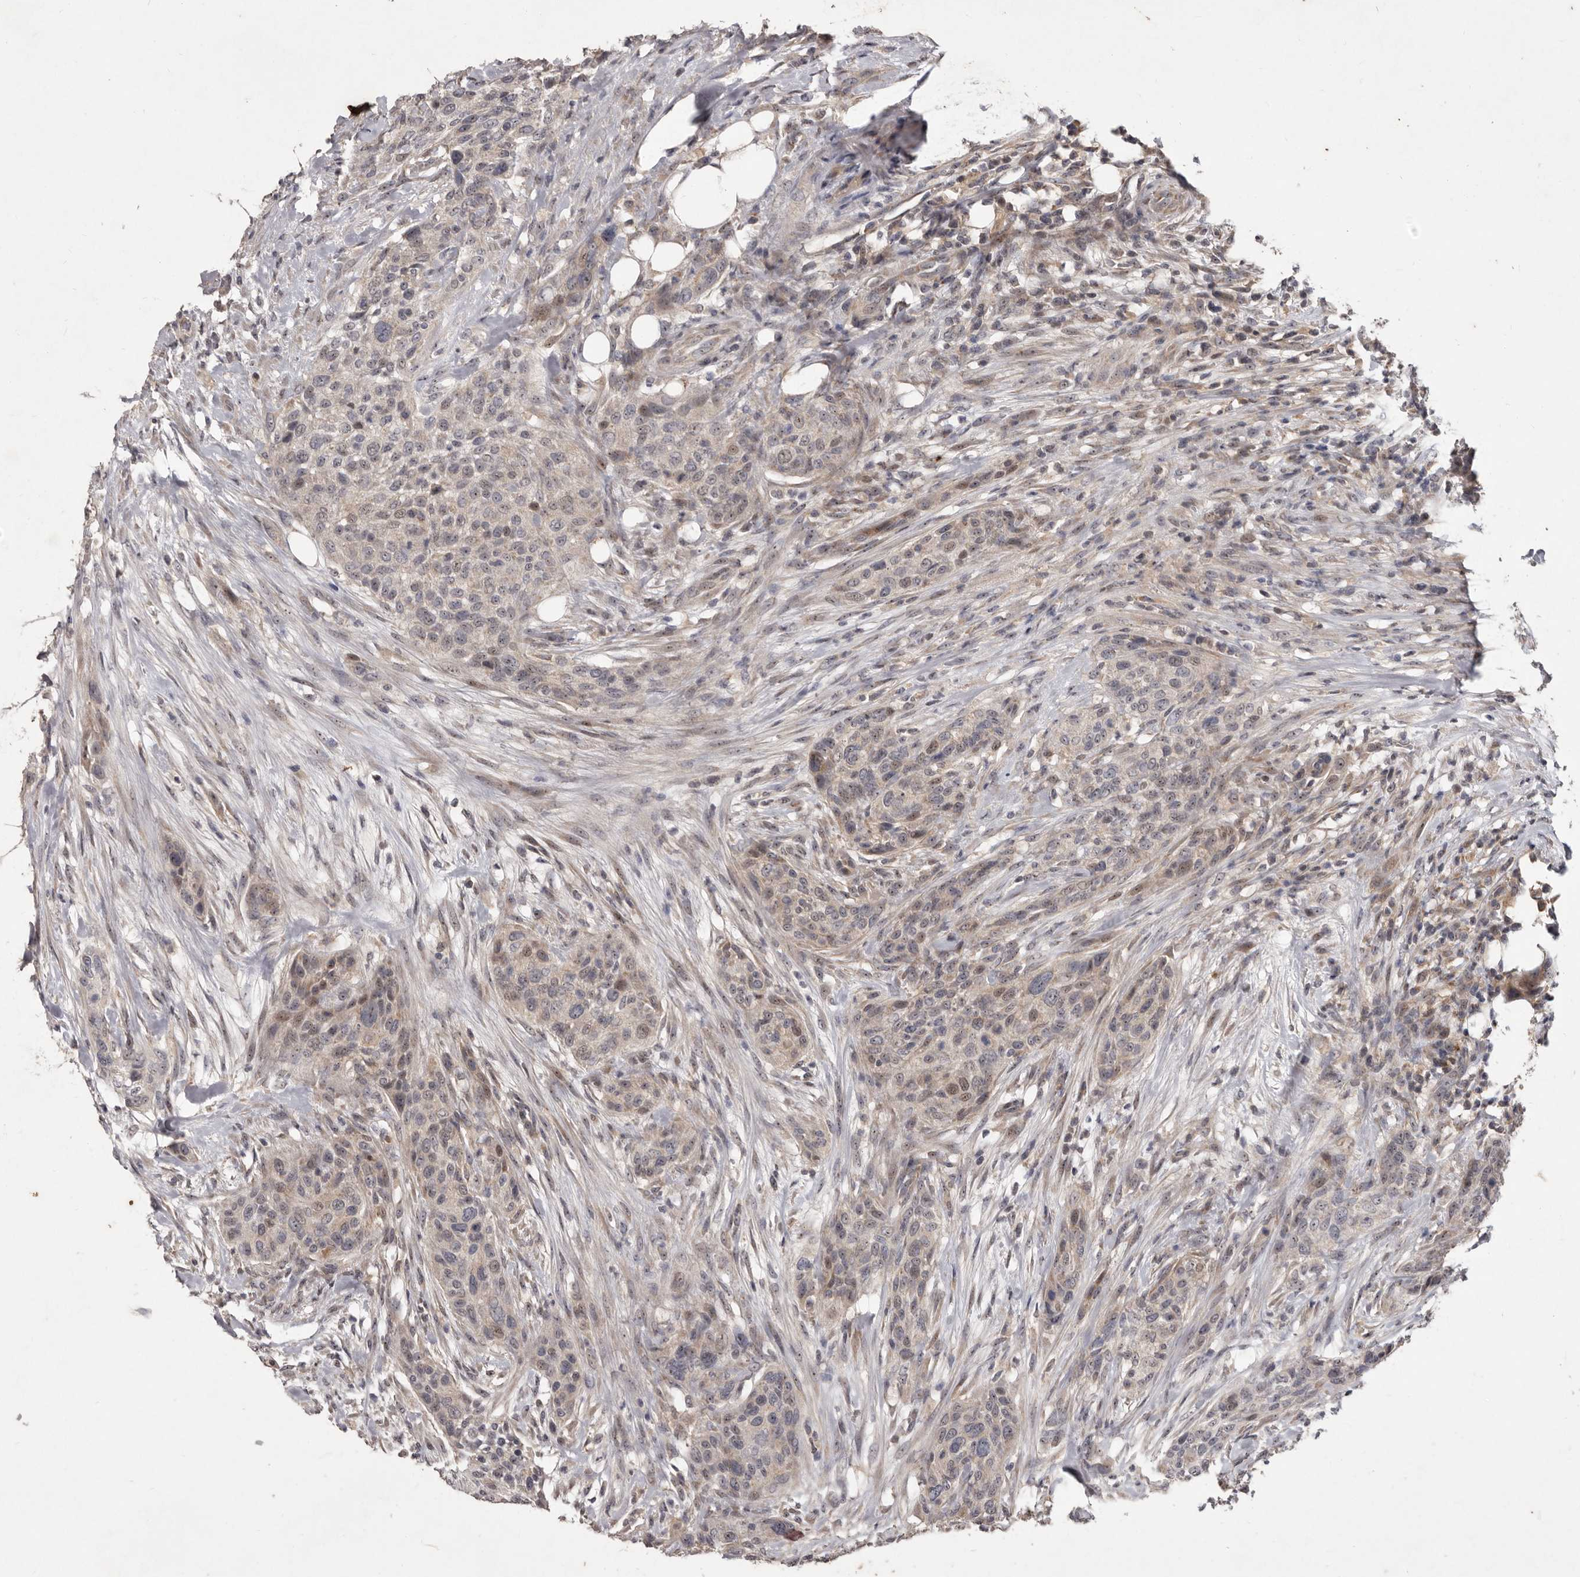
{"staining": {"intensity": "weak", "quantity": "<25%", "location": "nuclear"}, "tissue": "urothelial cancer", "cell_type": "Tumor cells", "image_type": "cancer", "snomed": [{"axis": "morphology", "description": "Urothelial carcinoma, High grade"}, {"axis": "topography", "description": "Urinary bladder"}], "caption": "Immunohistochemistry photomicrograph of urothelial cancer stained for a protein (brown), which demonstrates no positivity in tumor cells.", "gene": "FLAD1", "patient": {"sex": "male", "age": 35}}